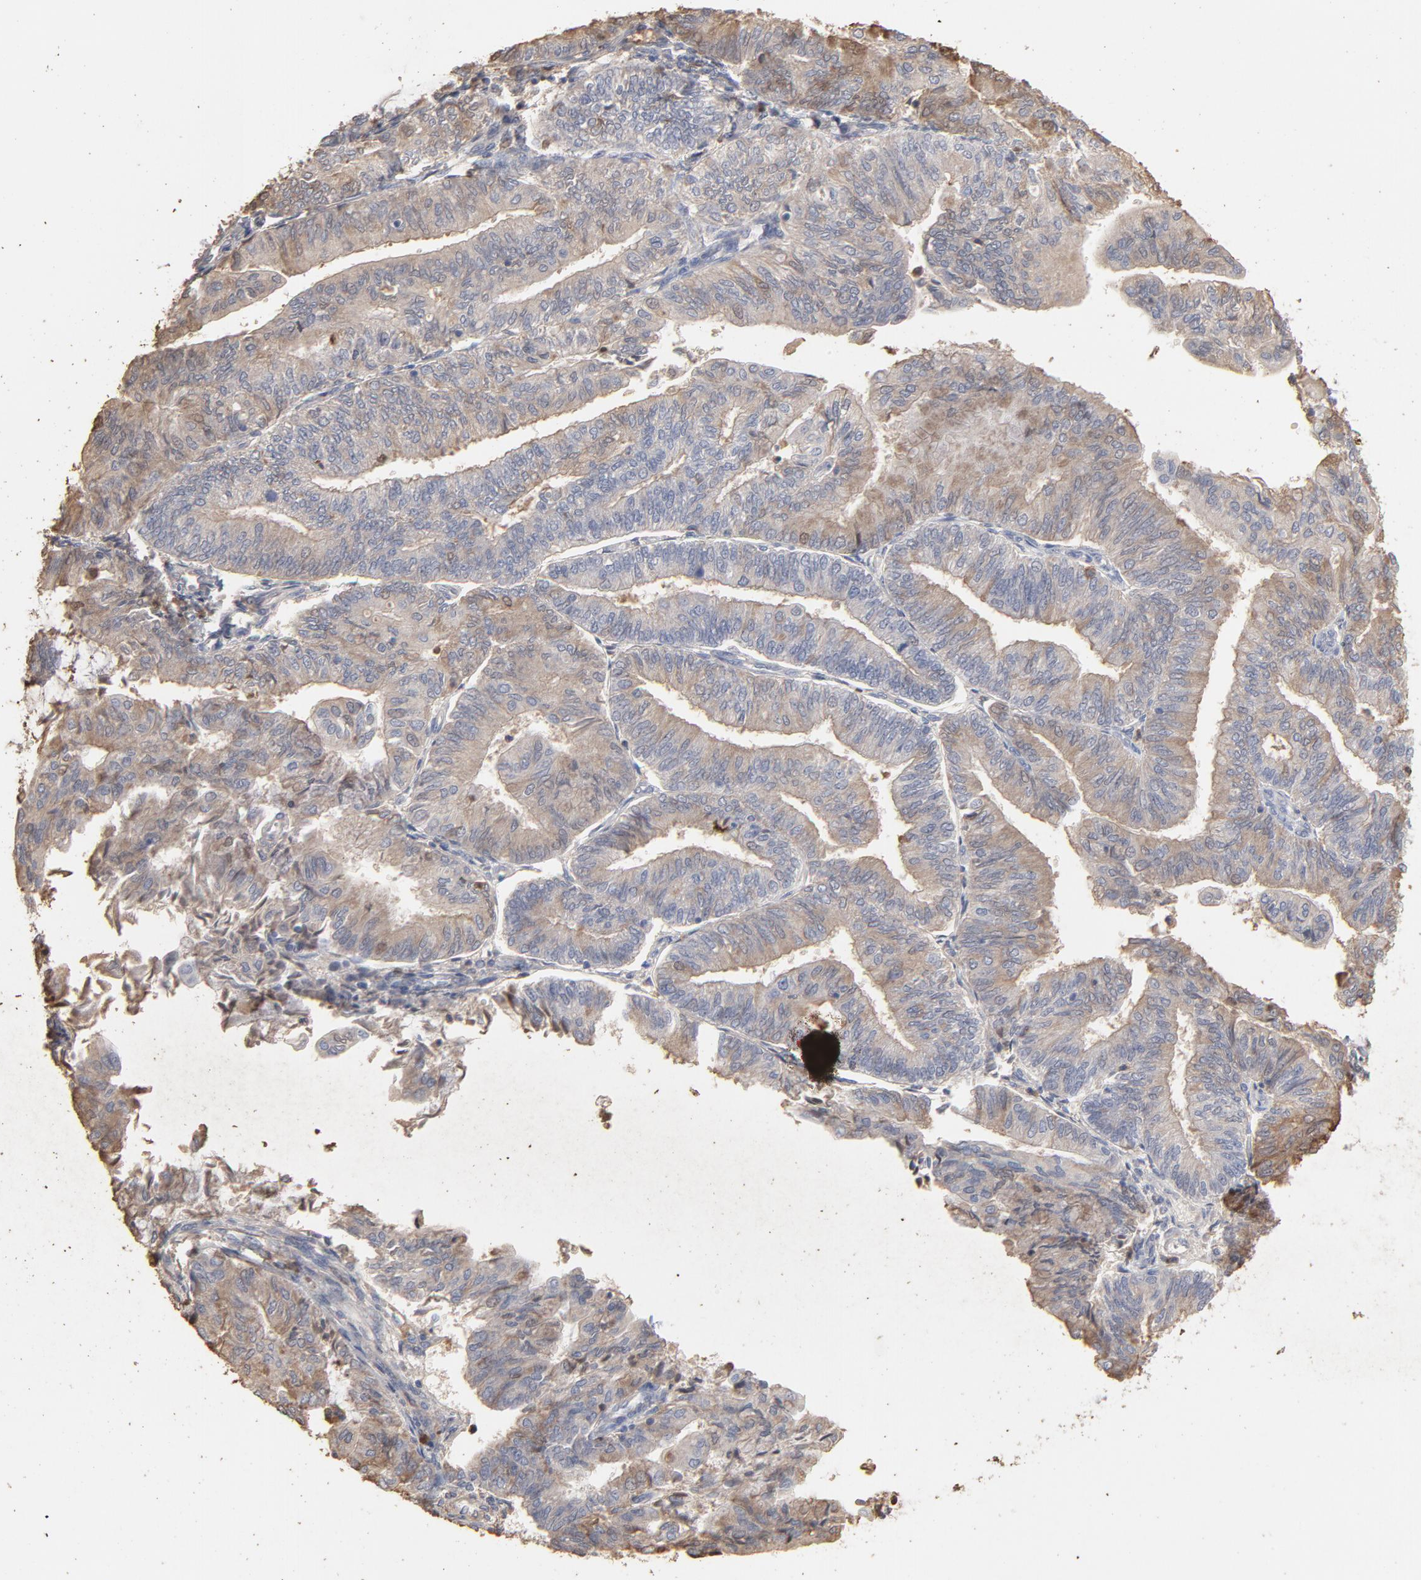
{"staining": {"intensity": "moderate", "quantity": ">75%", "location": "cytoplasmic/membranous"}, "tissue": "endometrial cancer", "cell_type": "Tumor cells", "image_type": "cancer", "snomed": [{"axis": "morphology", "description": "Adenocarcinoma, NOS"}, {"axis": "topography", "description": "Endometrium"}], "caption": "DAB immunohistochemical staining of endometrial cancer (adenocarcinoma) exhibits moderate cytoplasmic/membranous protein positivity in about >75% of tumor cells. Nuclei are stained in blue.", "gene": "PNMA1", "patient": {"sex": "female", "age": 59}}